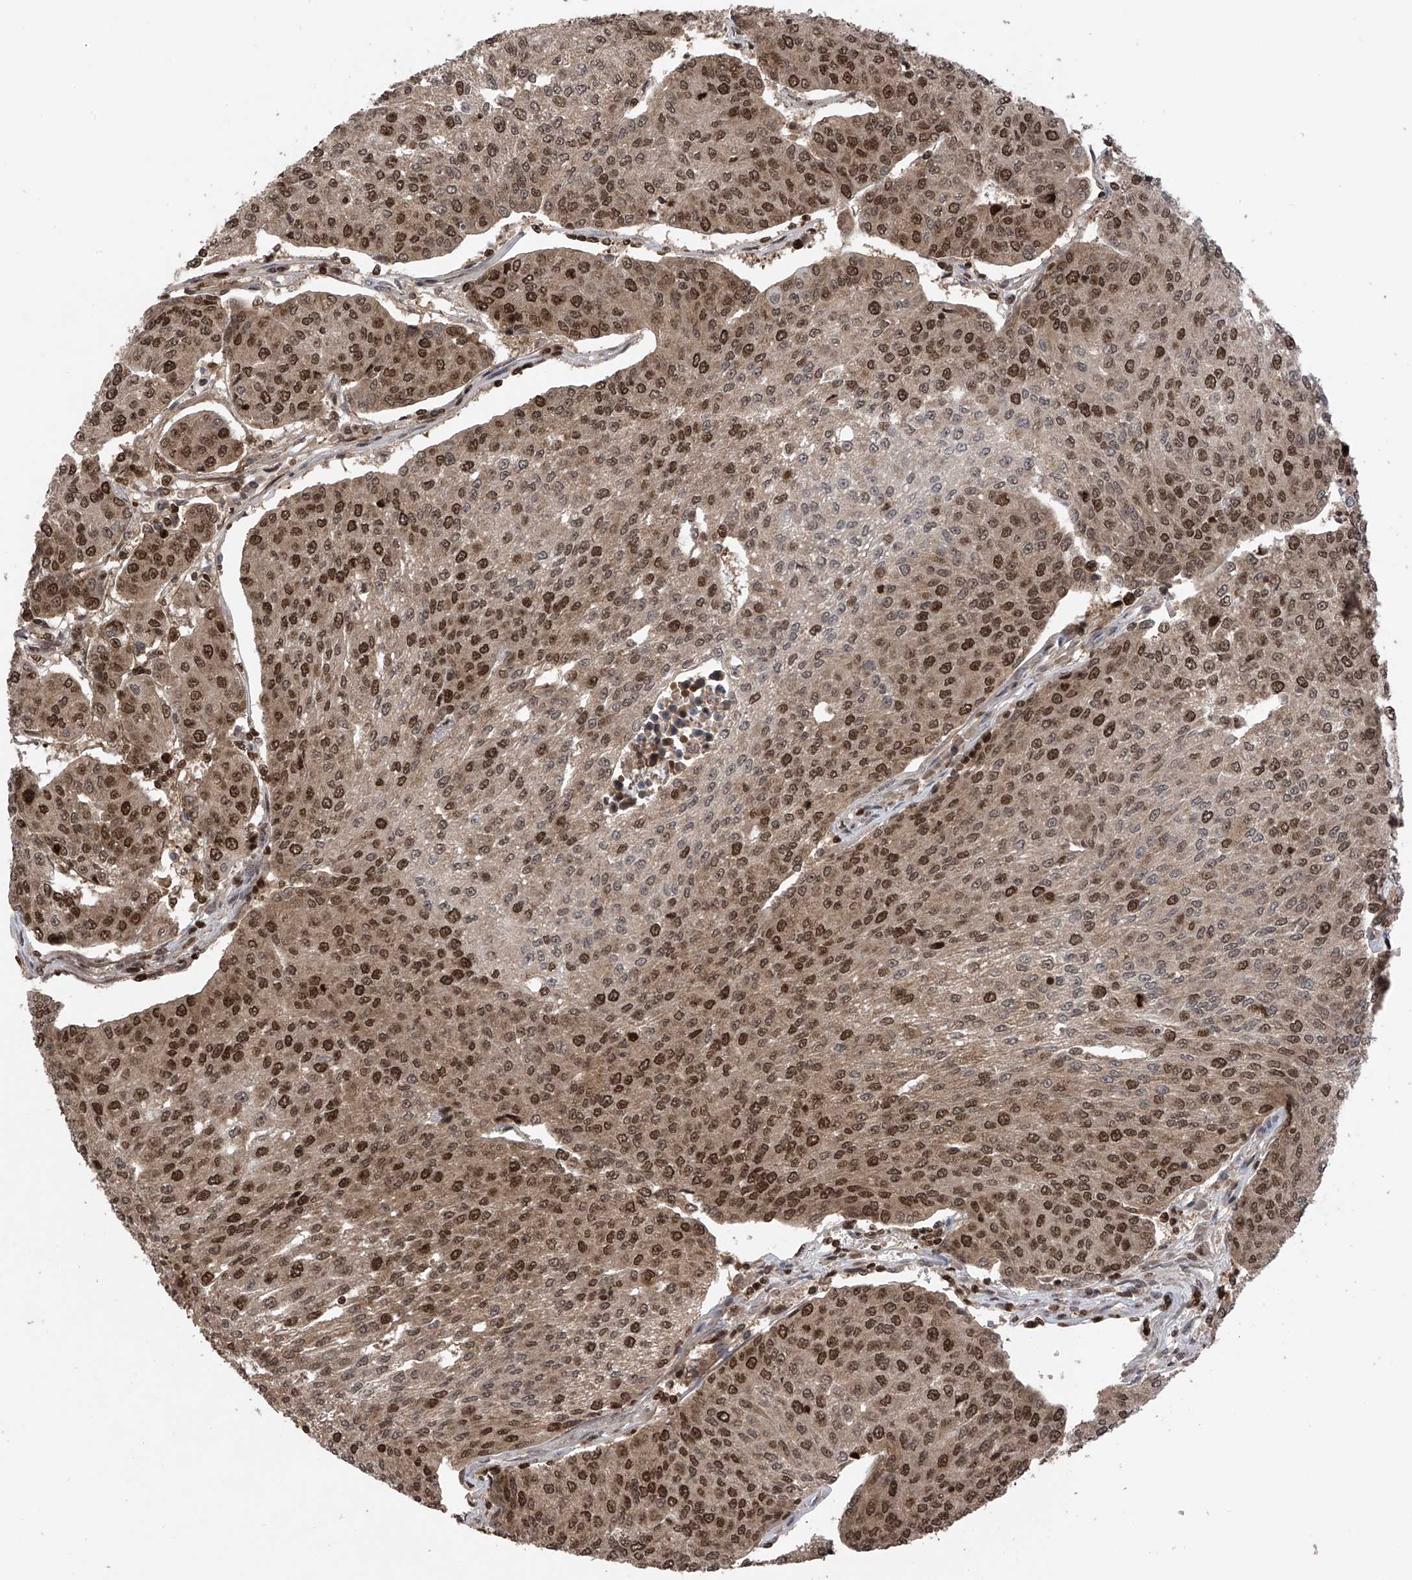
{"staining": {"intensity": "strong", "quantity": "25%-75%", "location": "nuclear"}, "tissue": "urothelial cancer", "cell_type": "Tumor cells", "image_type": "cancer", "snomed": [{"axis": "morphology", "description": "Urothelial carcinoma, High grade"}, {"axis": "topography", "description": "Urinary bladder"}], "caption": "Brown immunohistochemical staining in urothelial cancer exhibits strong nuclear expression in approximately 25%-75% of tumor cells. The protein is shown in brown color, while the nuclei are stained blue.", "gene": "DNAJC9", "patient": {"sex": "female", "age": 85}}